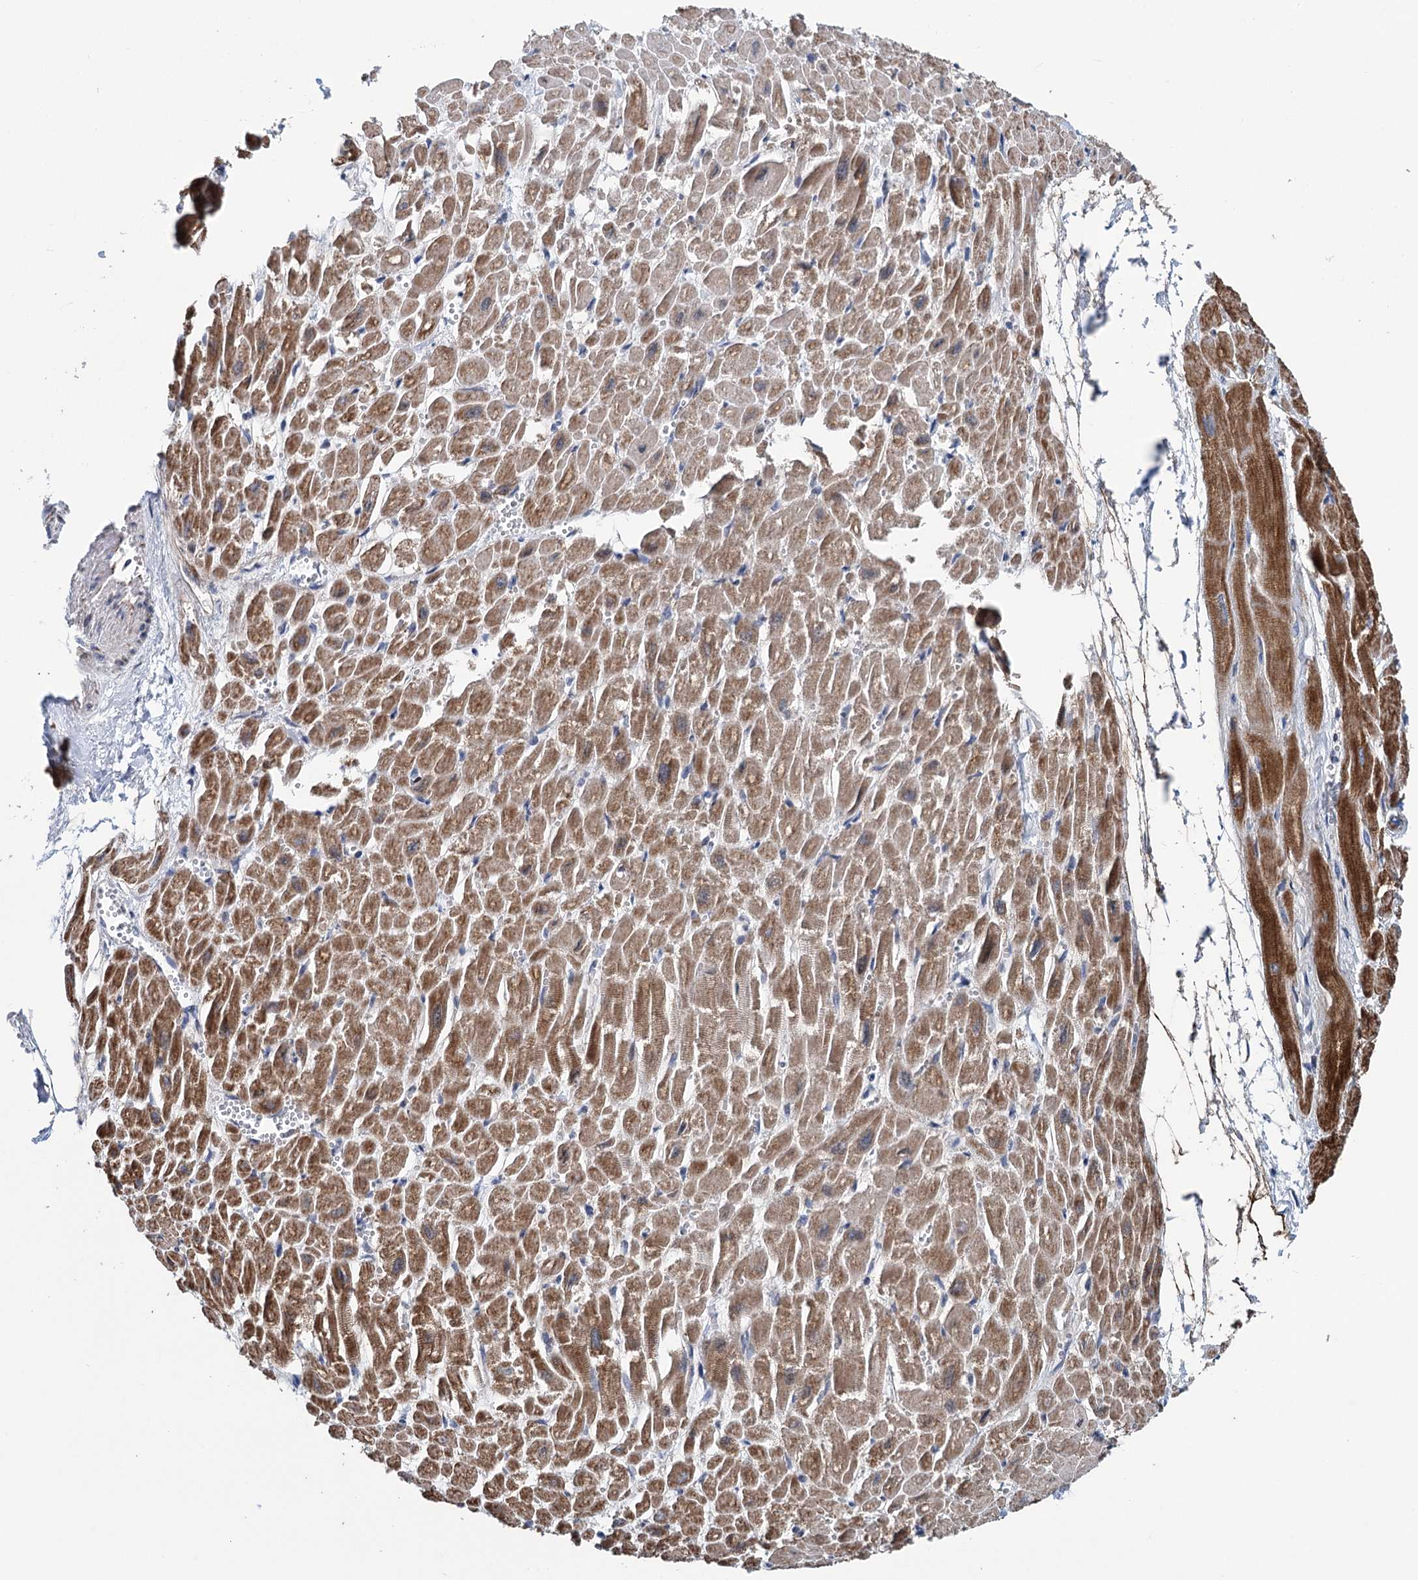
{"staining": {"intensity": "moderate", "quantity": ">75%", "location": "cytoplasmic/membranous"}, "tissue": "heart muscle", "cell_type": "Cardiomyocytes", "image_type": "normal", "snomed": [{"axis": "morphology", "description": "Normal tissue, NOS"}, {"axis": "topography", "description": "Heart"}], "caption": "Immunohistochemical staining of normal heart muscle shows medium levels of moderate cytoplasmic/membranous staining in about >75% of cardiomyocytes.", "gene": "MORN3", "patient": {"sex": "male", "age": 54}}